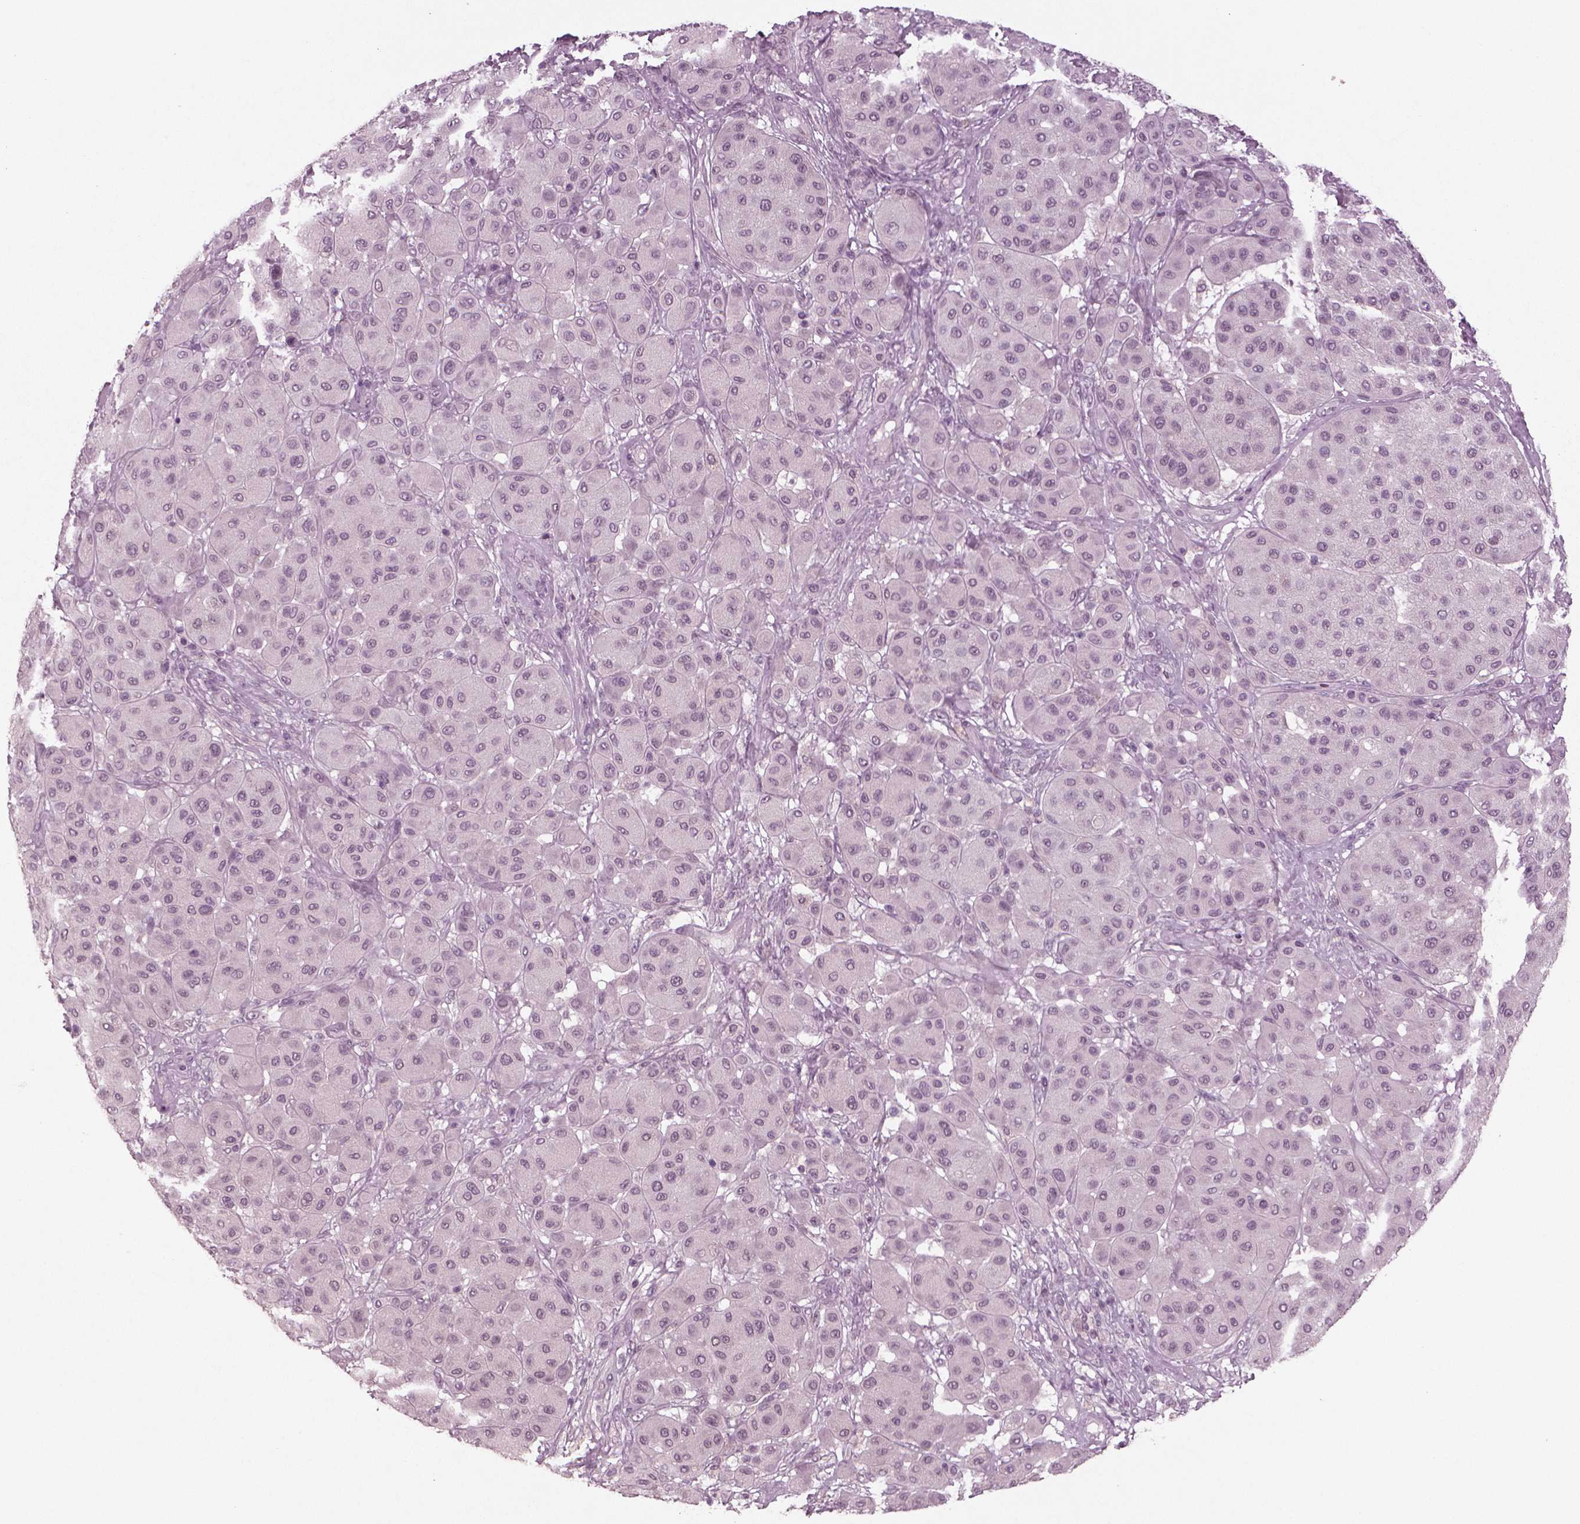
{"staining": {"intensity": "negative", "quantity": "none", "location": "none"}, "tissue": "melanoma", "cell_type": "Tumor cells", "image_type": "cancer", "snomed": [{"axis": "morphology", "description": "Malignant melanoma, Metastatic site"}, {"axis": "topography", "description": "Smooth muscle"}], "caption": "An immunohistochemistry (IHC) image of melanoma is shown. There is no staining in tumor cells of melanoma.", "gene": "MGAT4D", "patient": {"sex": "male", "age": 41}}